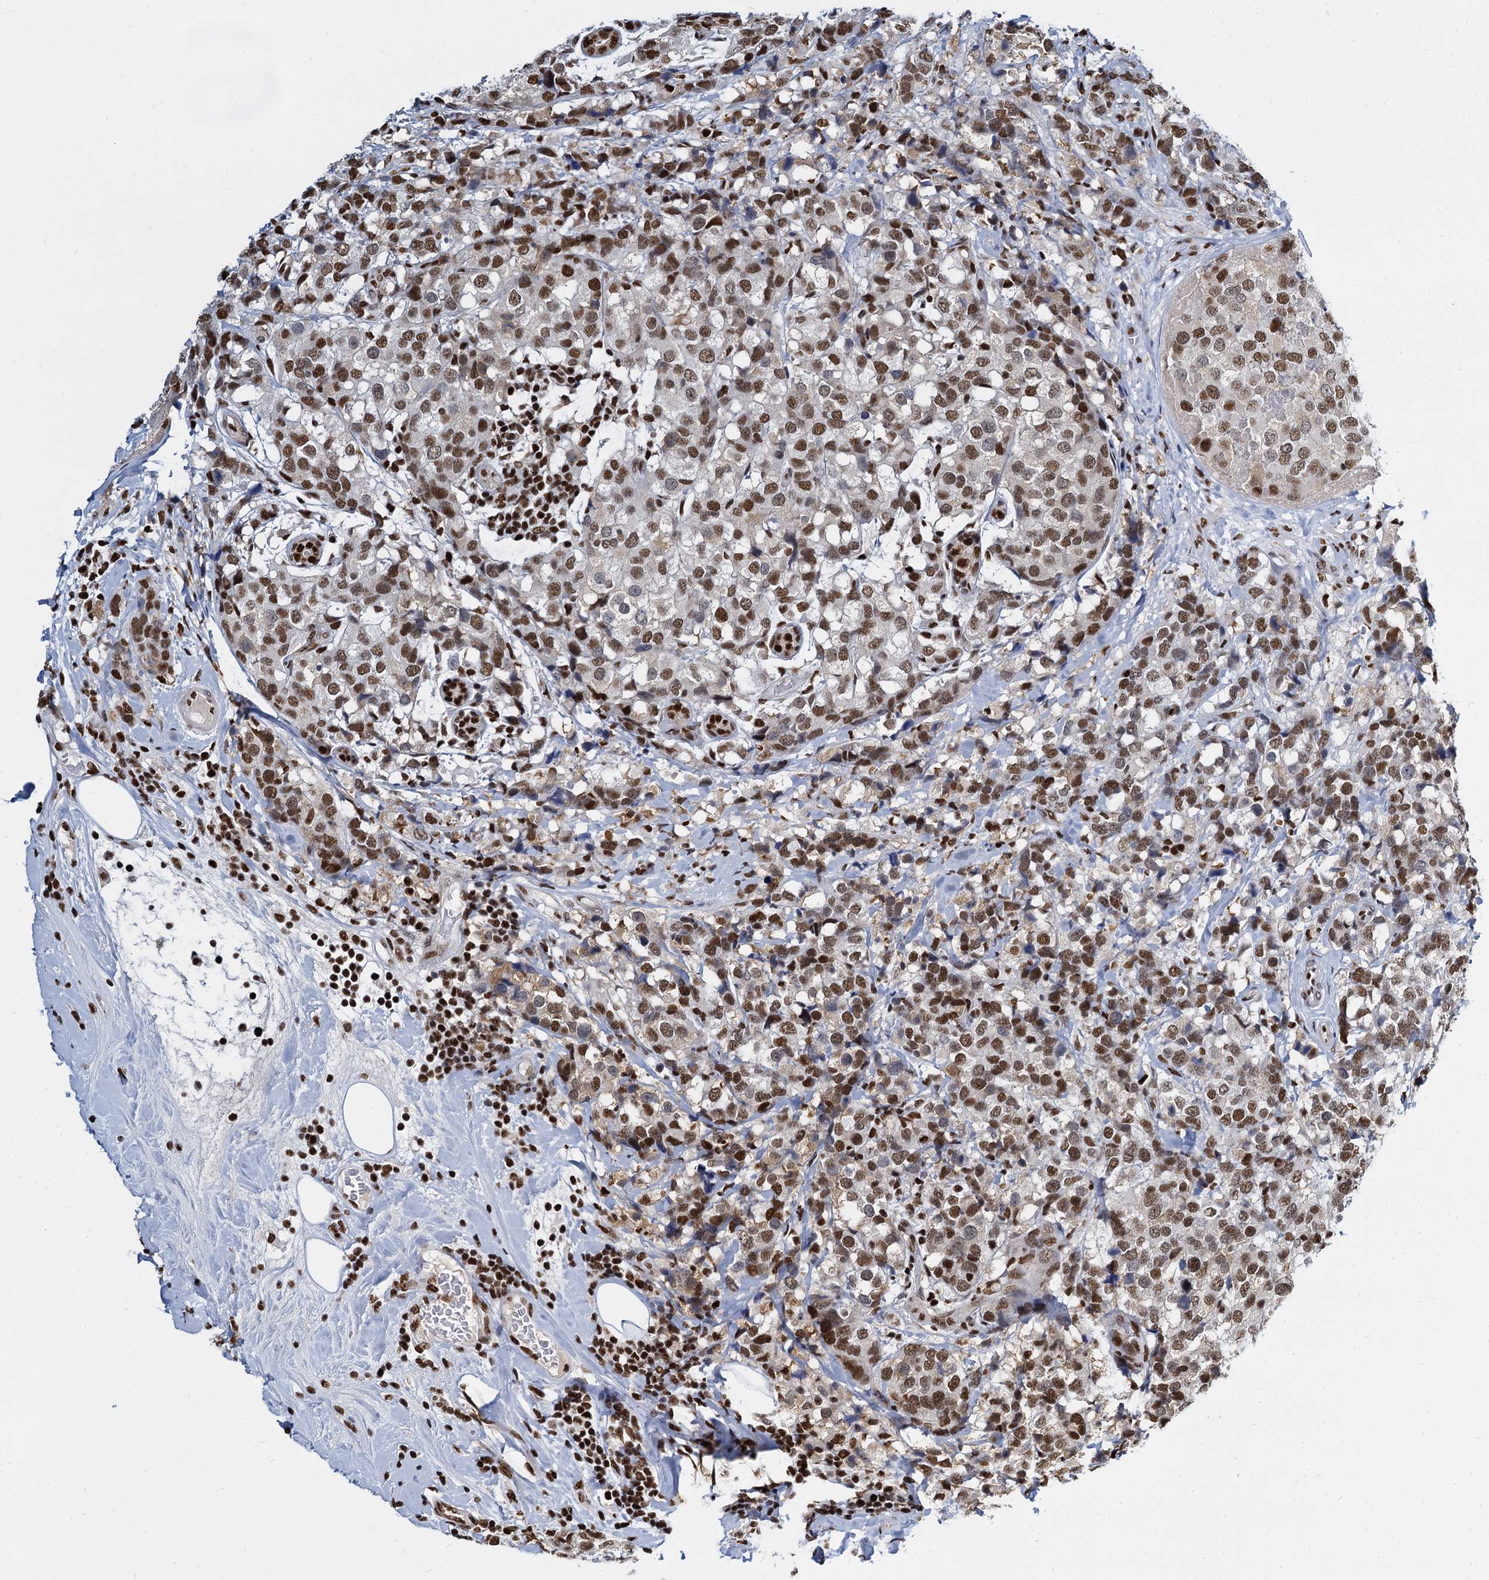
{"staining": {"intensity": "strong", "quantity": "25%-75%", "location": "nuclear"}, "tissue": "breast cancer", "cell_type": "Tumor cells", "image_type": "cancer", "snomed": [{"axis": "morphology", "description": "Lobular carcinoma"}, {"axis": "topography", "description": "Breast"}], "caption": "A high-resolution micrograph shows IHC staining of breast cancer, which displays strong nuclear positivity in approximately 25%-75% of tumor cells.", "gene": "DCPS", "patient": {"sex": "female", "age": 59}}